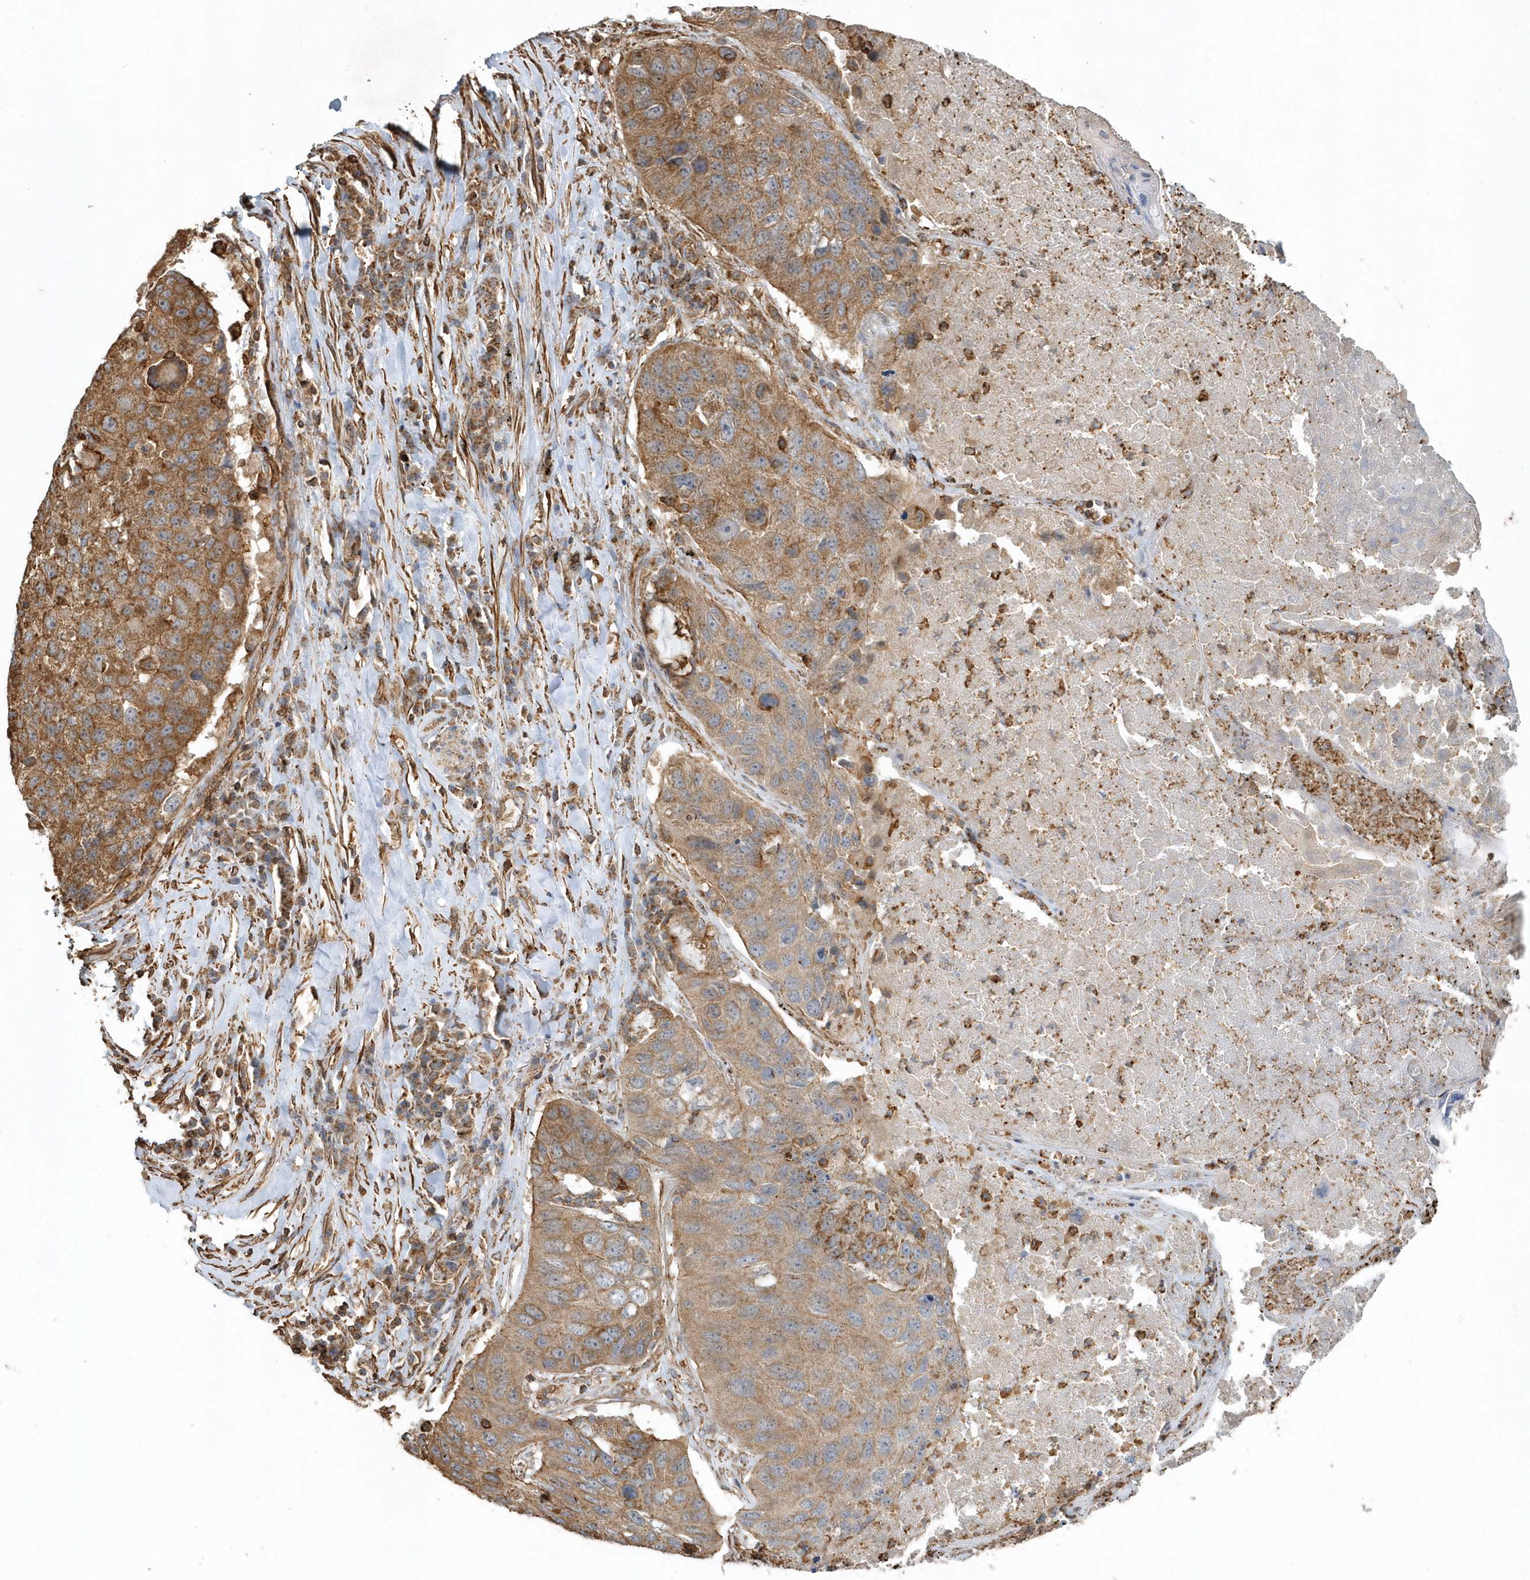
{"staining": {"intensity": "moderate", "quantity": ">75%", "location": "cytoplasmic/membranous"}, "tissue": "lung cancer", "cell_type": "Tumor cells", "image_type": "cancer", "snomed": [{"axis": "morphology", "description": "Squamous cell carcinoma, NOS"}, {"axis": "topography", "description": "Lung"}], "caption": "Protein expression by immunohistochemistry (IHC) shows moderate cytoplasmic/membranous positivity in approximately >75% of tumor cells in lung squamous cell carcinoma.", "gene": "MMUT", "patient": {"sex": "male", "age": 61}}